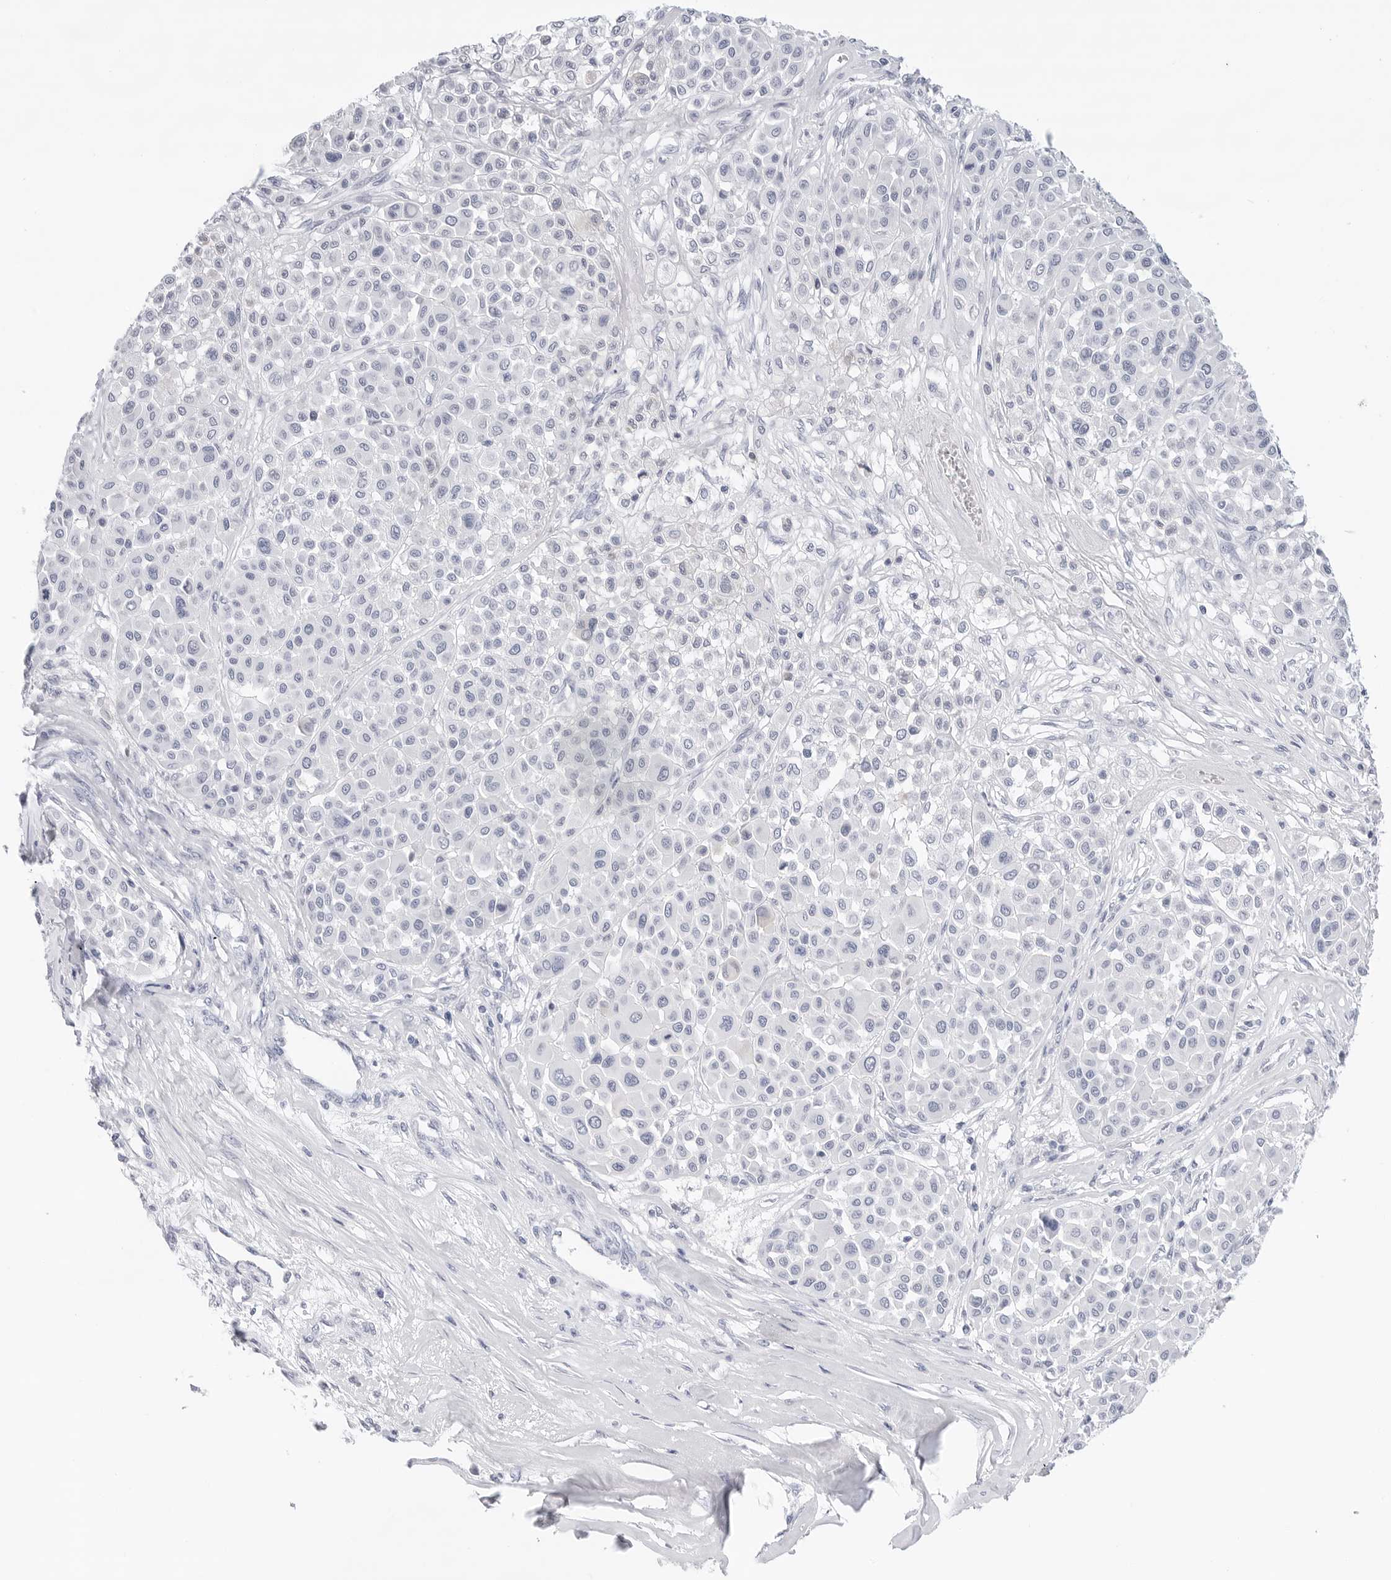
{"staining": {"intensity": "negative", "quantity": "none", "location": "none"}, "tissue": "melanoma", "cell_type": "Tumor cells", "image_type": "cancer", "snomed": [{"axis": "morphology", "description": "Malignant melanoma, Metastatic site"}, {"axis": "topography", "description": "Soft tissue"}], "caption": "High magnification brightfield microscopy of malignant melanoma (metastatic site) stained with DAB (brown) and counterstained with hematoxylin (blue): tumor cells show no significant positivity.", "gene": "SLC19A1", "patient": {"sex": "male", "age": 41}}